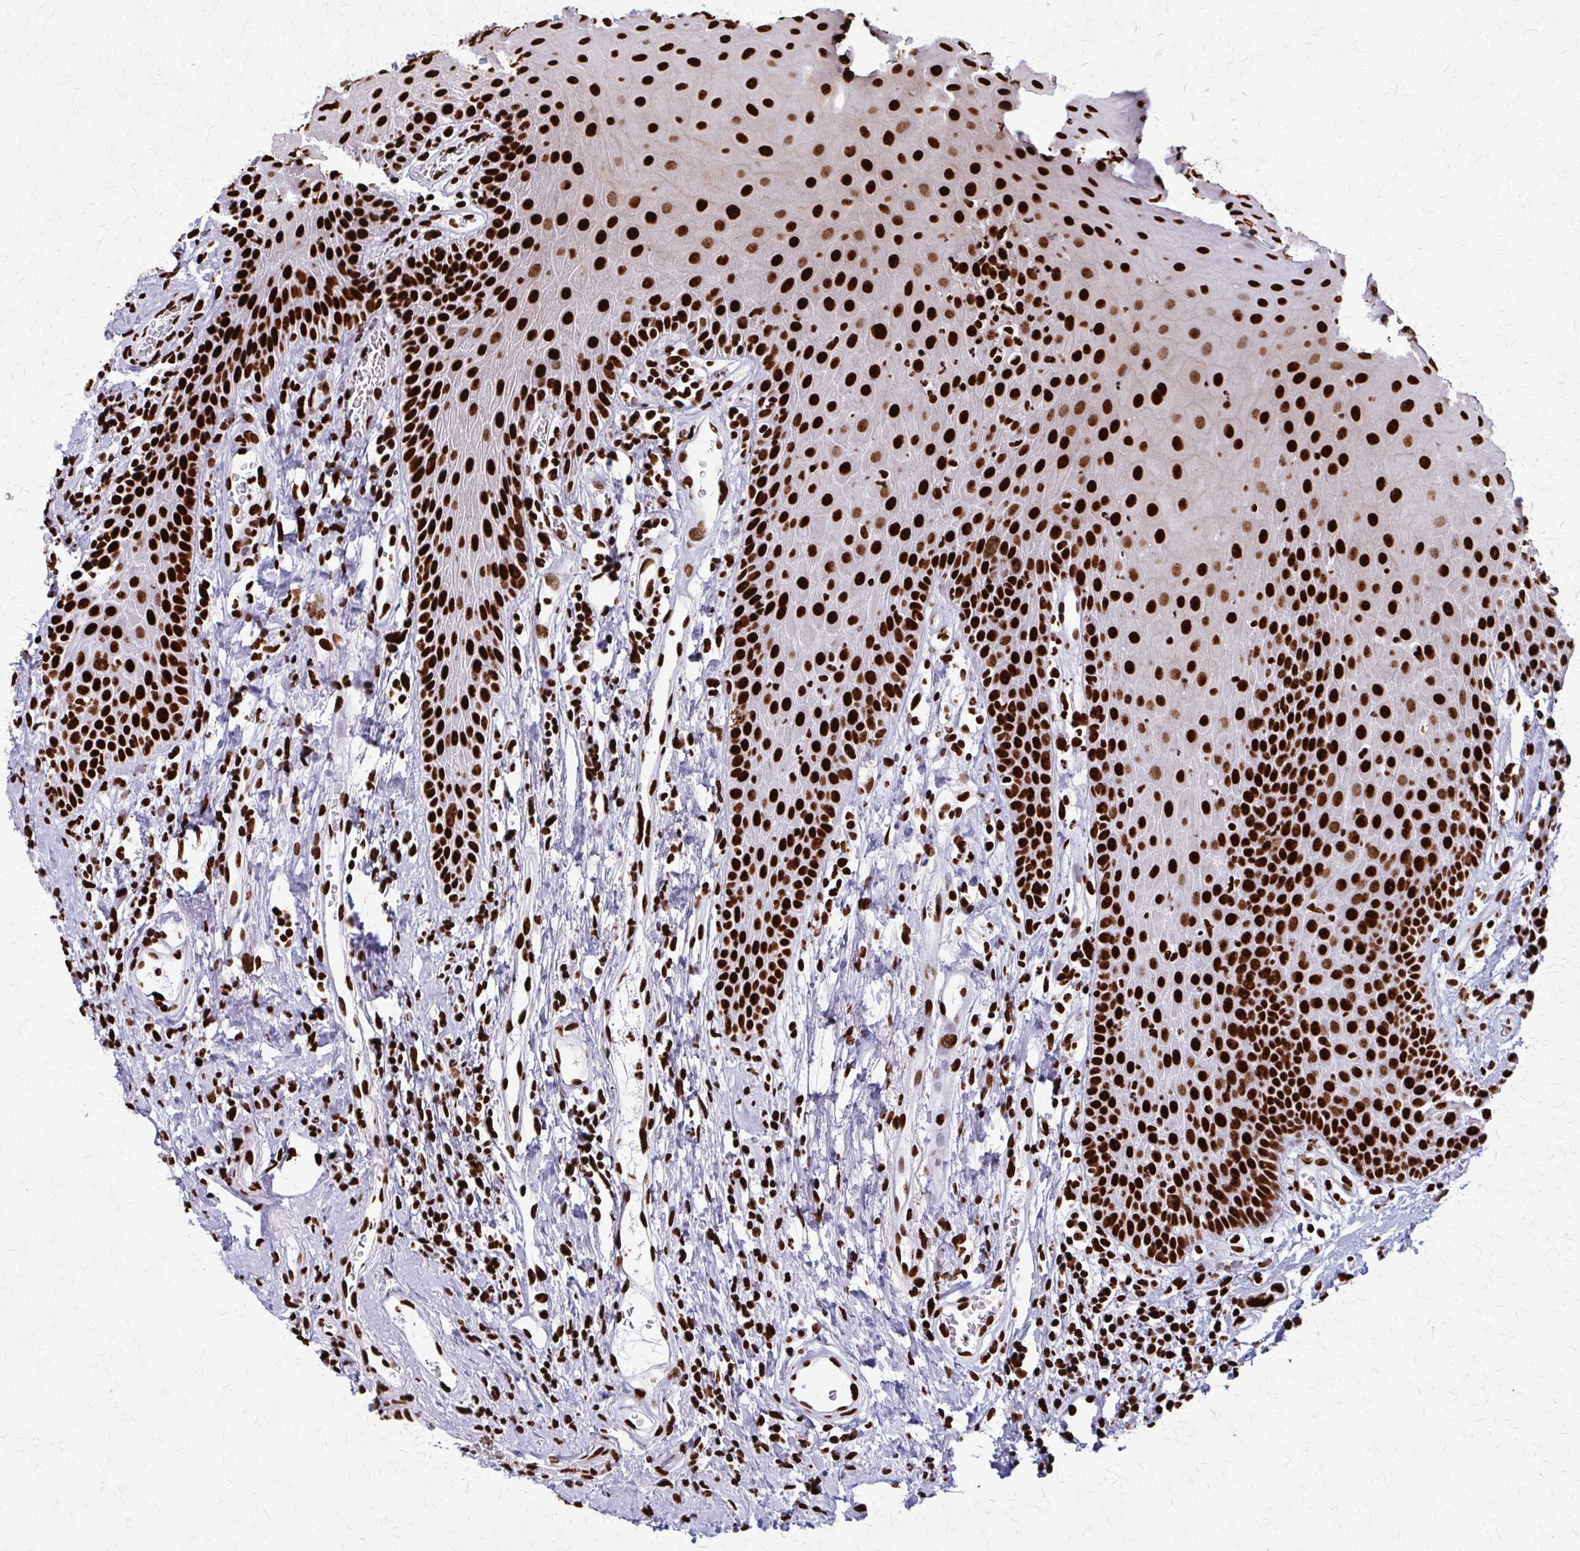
{"staining": {"intensity": "strong", "quantity": ">75%", "location": "nuclear"}, "tissue": "head and neck cancer", "cell_type": "Tumor cells", "image_type": "cancer", "snomed": [{"axis": "morphology", "description": "Squamous cell carcinoma, NOS"}, {"axis": "topography", "description": "Head-Neck"}], "caption": "IHC photomicrograph of head and neck cancer (squamous cell carcinoma) stained for a protein (brown), which reveals high levels of strong nuclear expression in about >75% of tumor cells.", "gene": "SFPQ", "patient": {"sex": "female", "age": 59}}